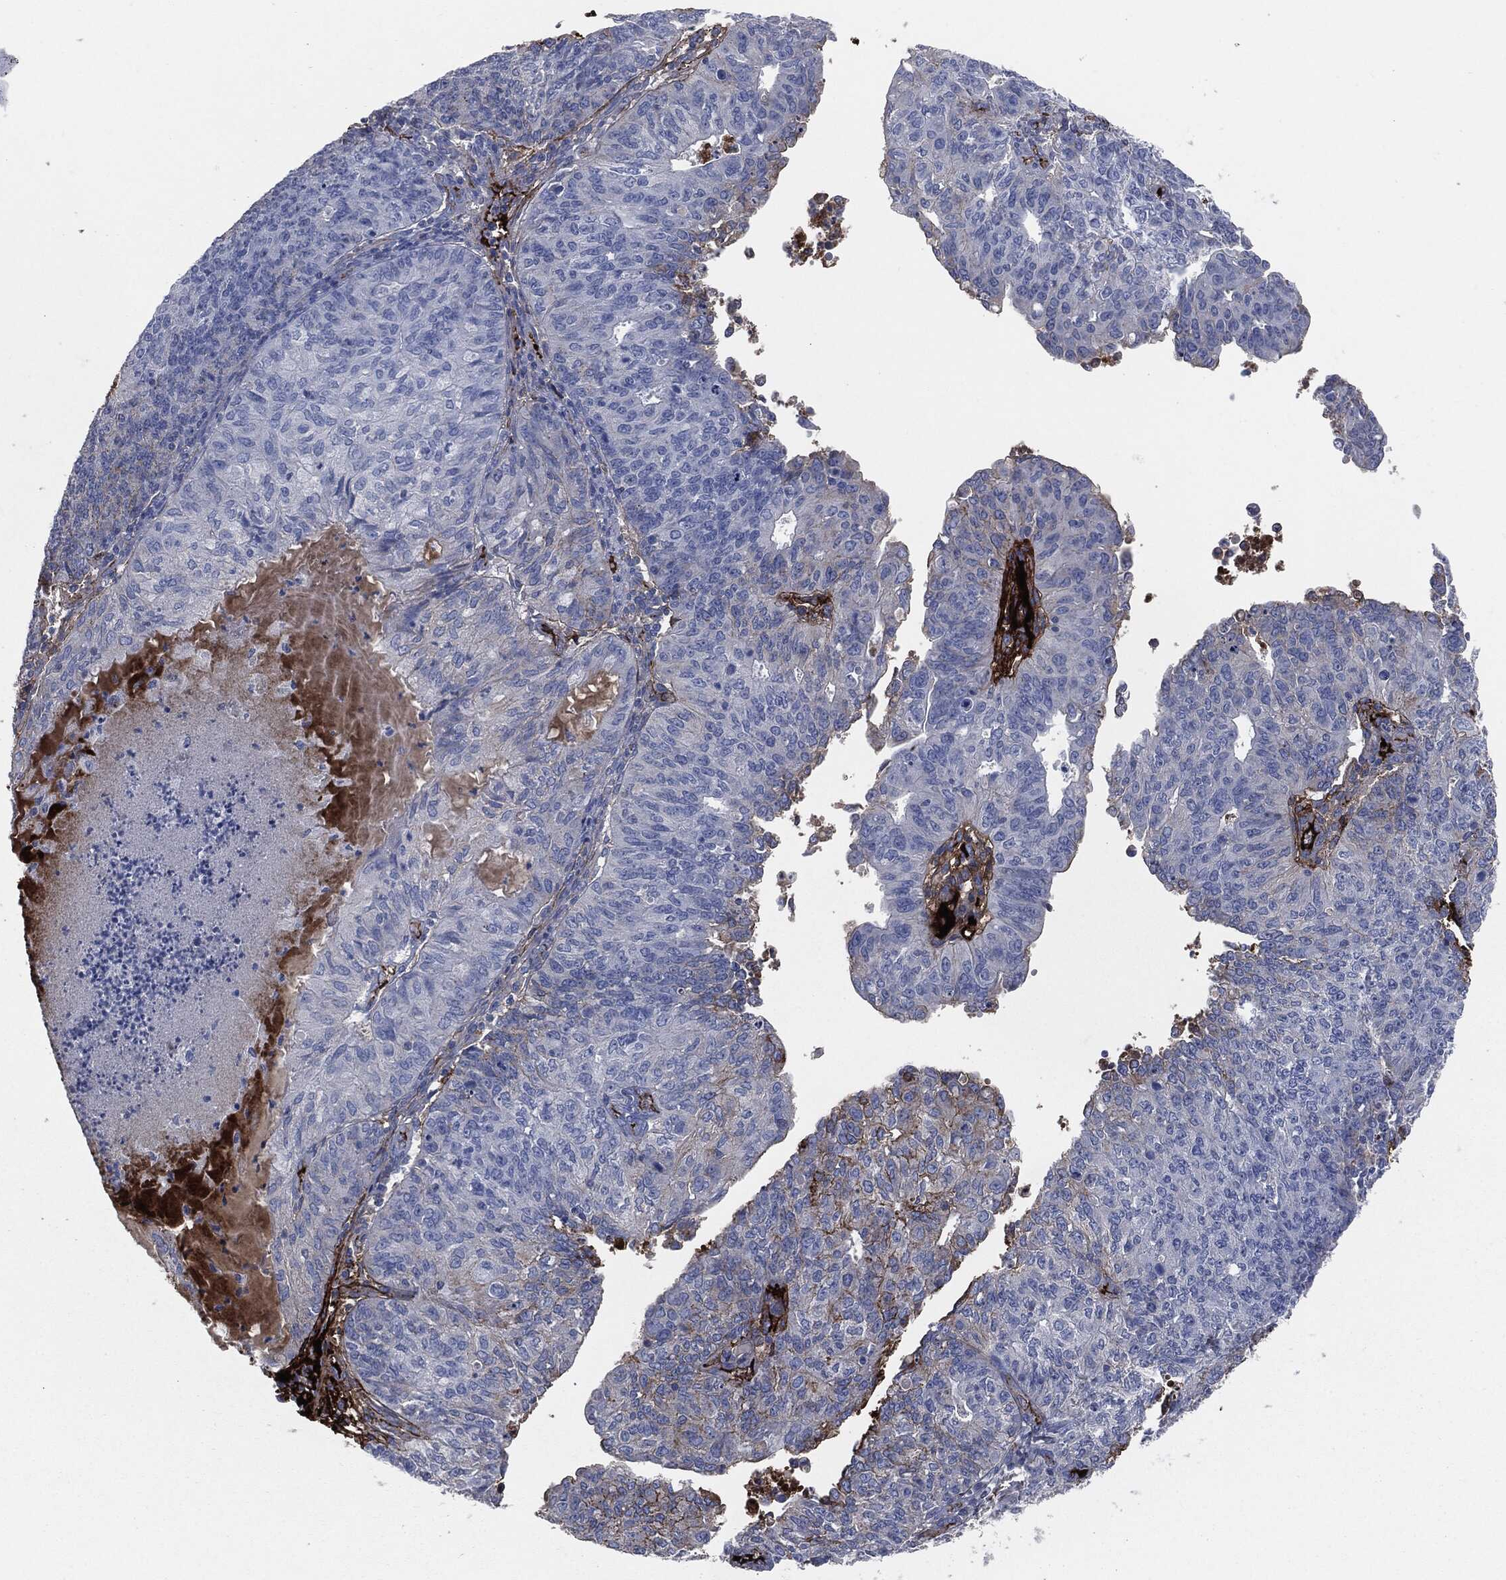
{"staining": {"intensity": "strong", "quantity": "<25%", "location": "cytoplasmic/membranous"}, "tissue": "endometrial cancer", "cell_type": "Tumor cells", "image_type": "cancer", "snomed": [{"axis": "morphology", "description": "Adenocarcinoma, NOS"}, {"axis": "topography", "description": "Endometrium"}], "caption": "Tumor cells show medium levels of strong cytoplasmic/membranous positivity in approximately <25% of cells in human endometrial adenocarcinoma.", "gene": "APOB", "patient": {"sex": "female", "age": 82}}